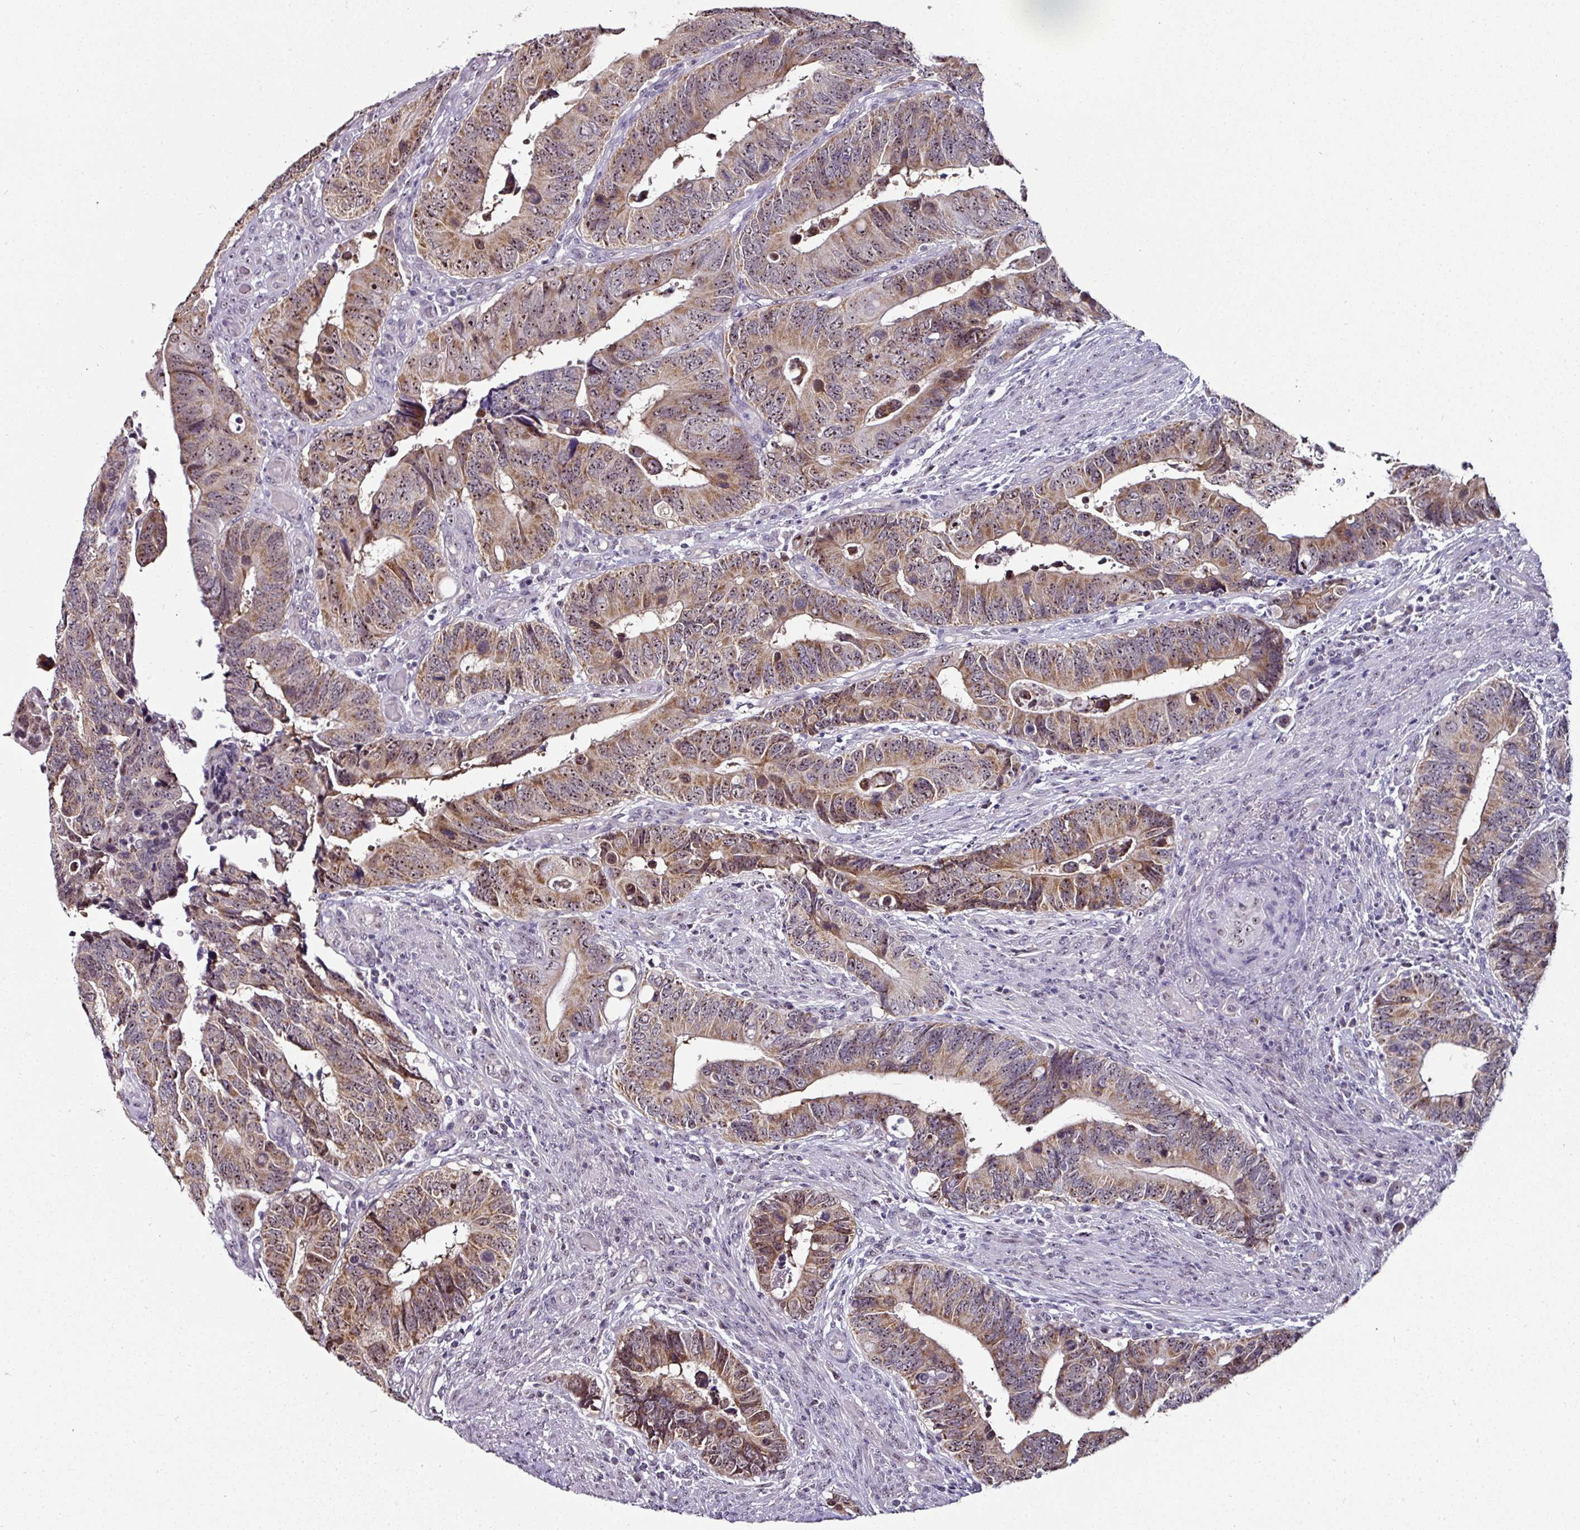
{"staining": {"intensity": "moderate", "quantity": ">75%", "location": "cytoplasmic/membranous,nuclear"}, "tissue": "colorectal cancer", "cell_type": "Tumor cells", "image_type": "cancer", "snomed": [{"axis": "morphology", "description": "Adenocarcinoma, NOS"}, {"axis": "topography", "description": "Colon"}], "caption": "Approximately >75% of tumor cells in human colorectal adenocarcinoma show moderate cytoplasmic/membranous and nuclear protein staining as visualized by brown immunohistochemical staining.", "gene": "NACC2", "patient": {"sex": "male", "age": 87}}